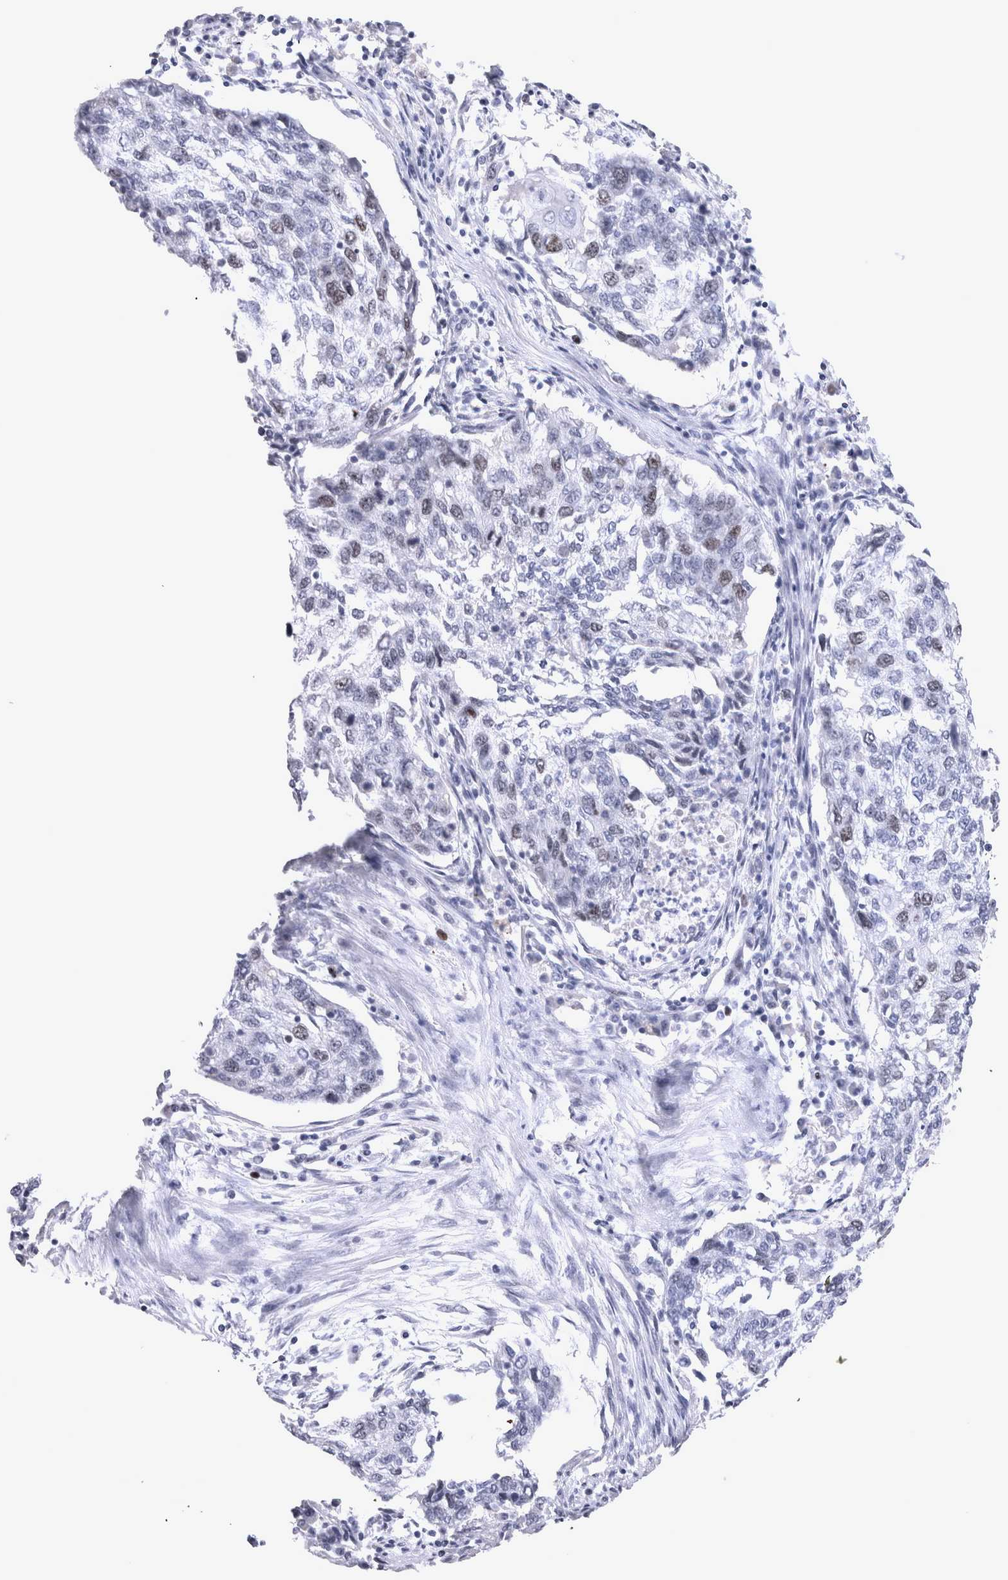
{"staining": {"intensity": "weak", "quantity": "<25%", "location": "nuclear"}, "tissue": "lung cancer", "cell_type": "Tumor cells", "image_type": "cancer", "snomed": [{"axis": "morphology", "description": "Squamous cell carcinoma, NOS"}, {"axis": "topography", "description": "Lung"}], "caption": "DAB immunohistochemical staining of lung squamous cell carcinoma reveals no significant positivity in tumor cells.", "gene": "KIF18B", "patient": {"sex": "female", "age": 63}}